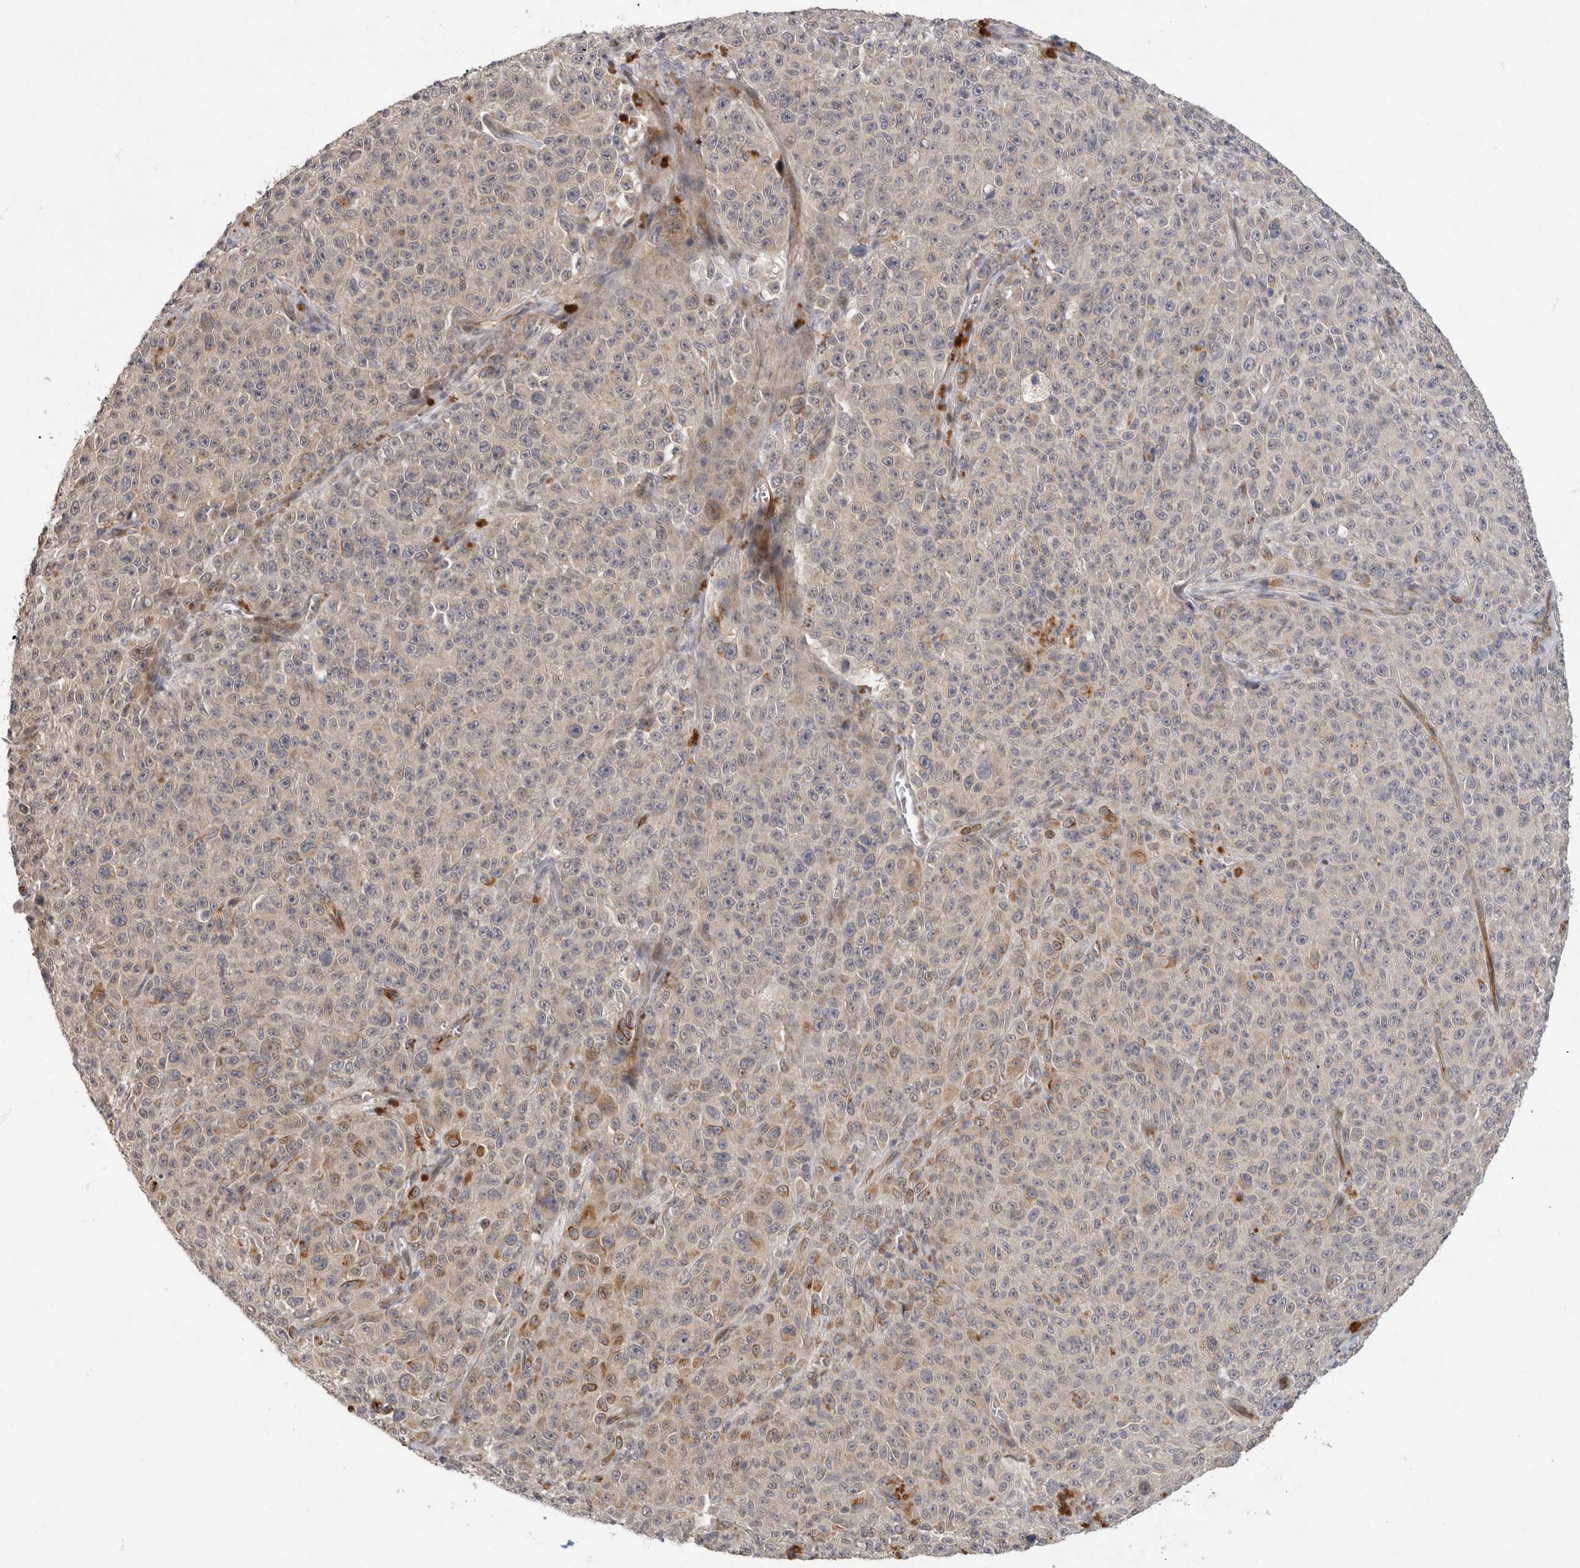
{"staining": {"intensity": "weak", "quantity": "<25%", "location": "cytoplasmic/membranous"}, "tissue": "melanoma", "cell_type": "Tumor cells", "image_type": "cancer", "snomed": [{"axis": "morphology", "description": "Malignant melanoma, NOS"}, {"axis": "topography", "description": "Skin"}], "caption": "Micrograph shows no protein staining in tumor cells of malignant melanoma tissue.", "gene": "CRISPLD1", "patient": {"sex": "female", "age": 82}}